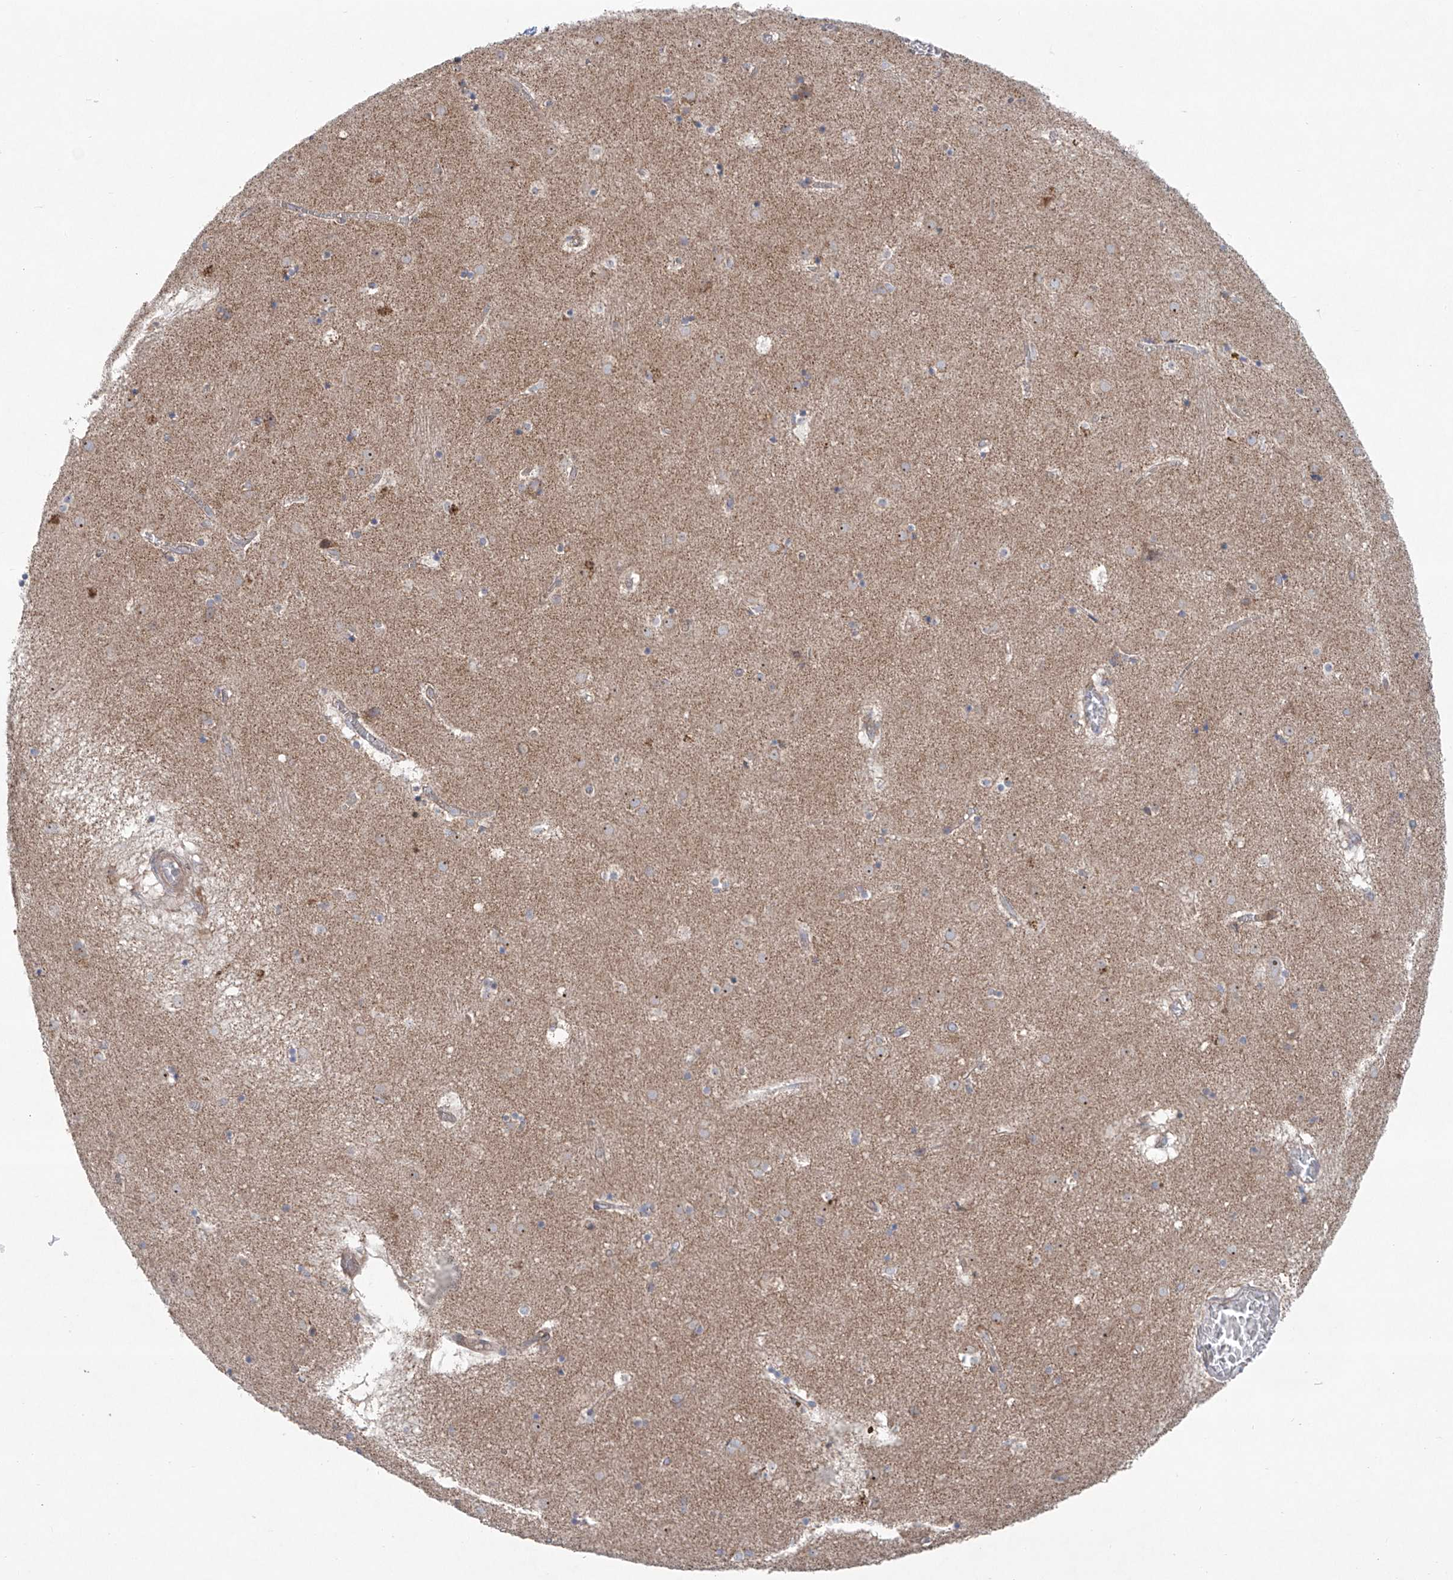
{"staining": {"intensity": "weak", "quantity": "<25%", "location": "cytoplasmic/membranous"}, "tissue": "caudate", "cell_type": "Glial cells", "image_type": "normal", "snomed": [{"axis": "morphology", "description": "Normal tissue, NOS"}, {"axis": "topography", "description": "Lateral ventricle wall"}], "caption": "Caudate was stained to show a protein in brown. There is no significant positivity in glial cells. (Brightfield microscopy of DAB immunohistochemistry at high magnification).", "gene": "KLC4", "patient": {"sex": "male", "age": 70}}